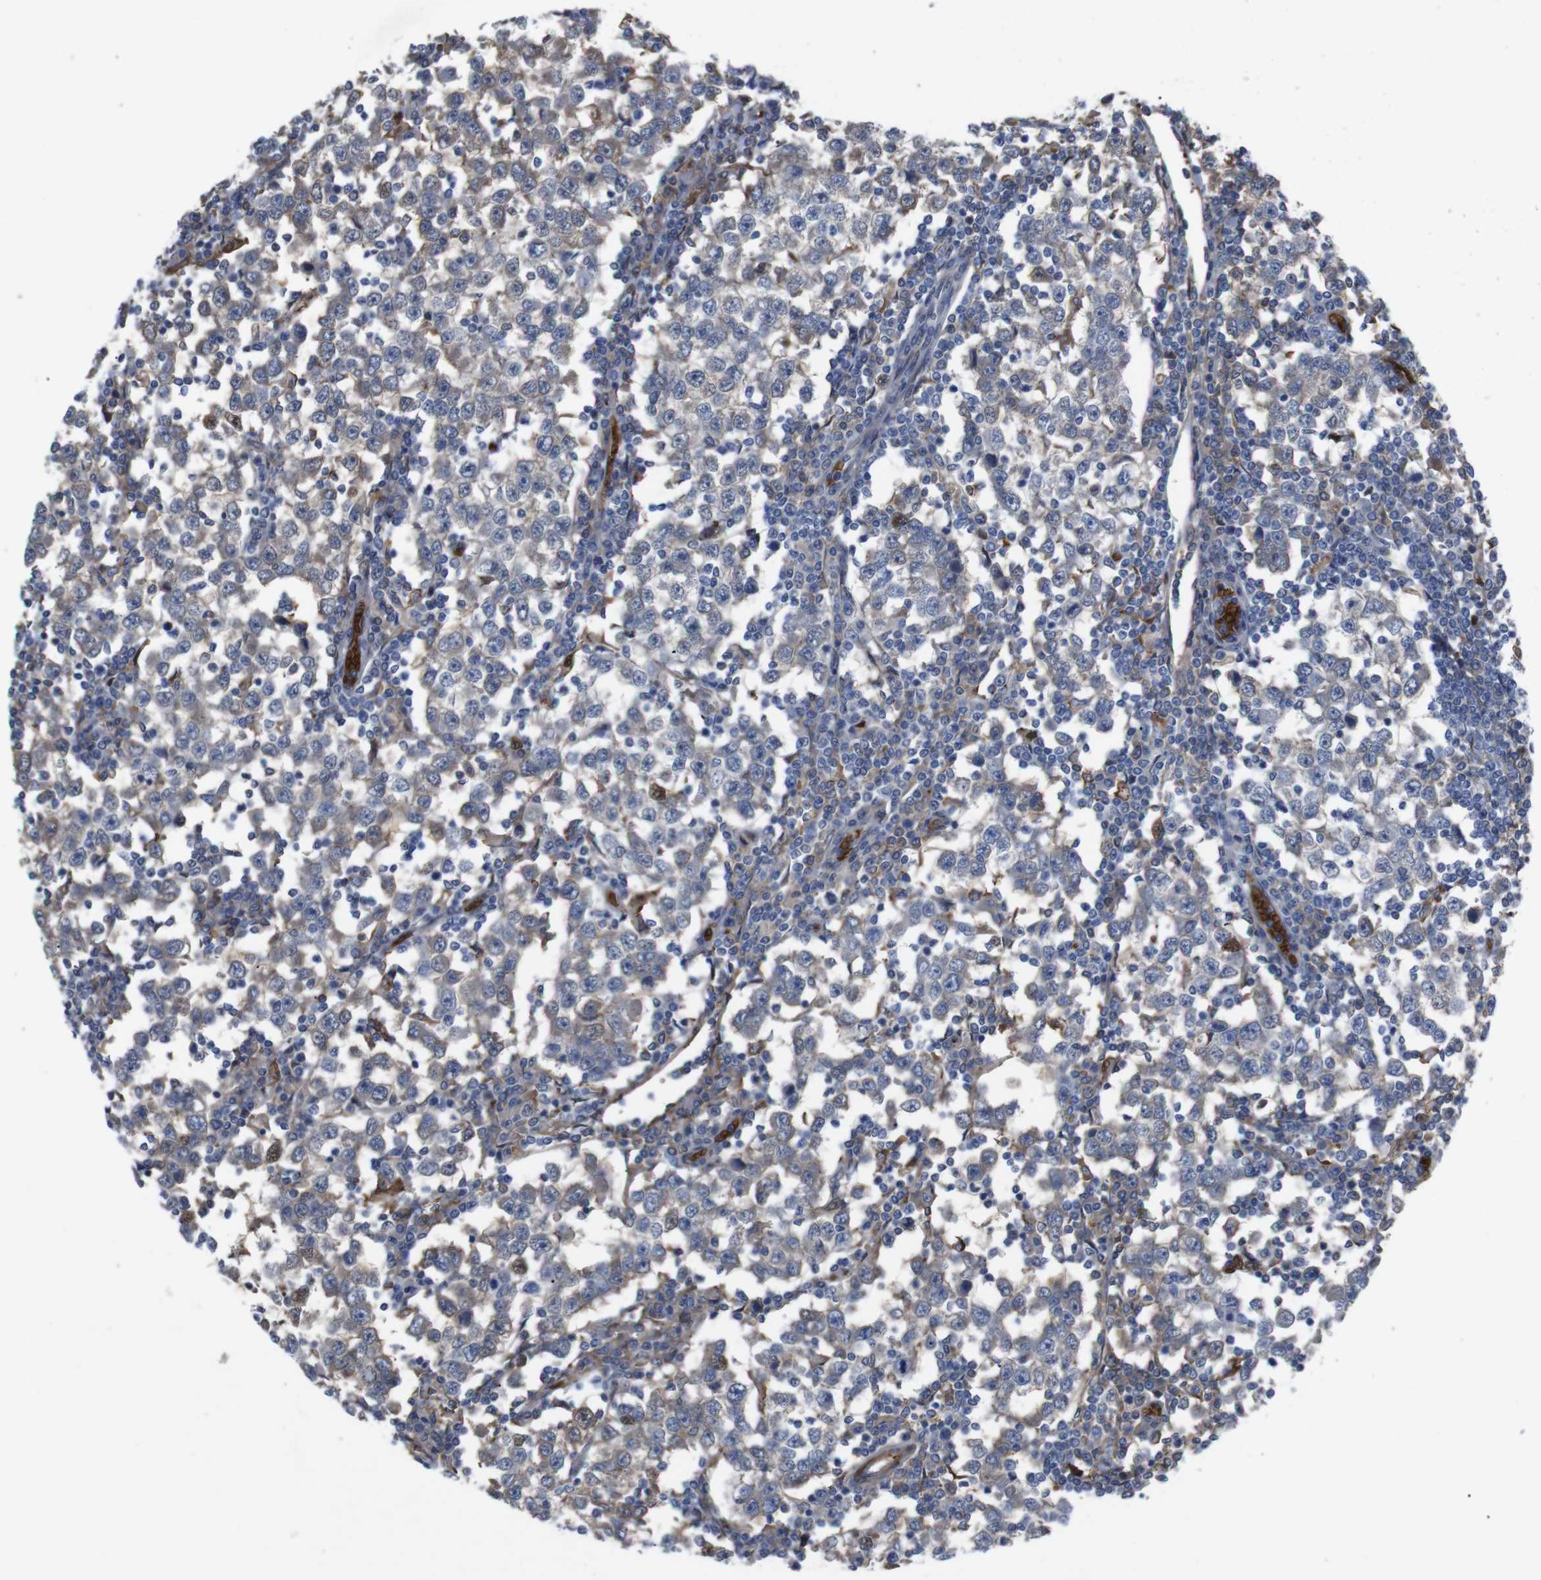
{"staining": {"intensity": "weak", "quantity": ">75%", "location": "cytoplasmic/membranous"}, "tissue": "testis cancer", "cell_type": "Tumor cells", "image_type": "cancer", "snomed": [{"axis": "morphology", "description": "Seminoma, NOS"}, {"axis": "topography", "description": "Testis"}], "caption": "The histopathology image demonstrates a brown stain indicating the presence of a protein in the cytoplasmic/membranous of tumor cells in testis seminoma.", "gene": "SPTB", "patient": {"sex": "male", "age": 65}}